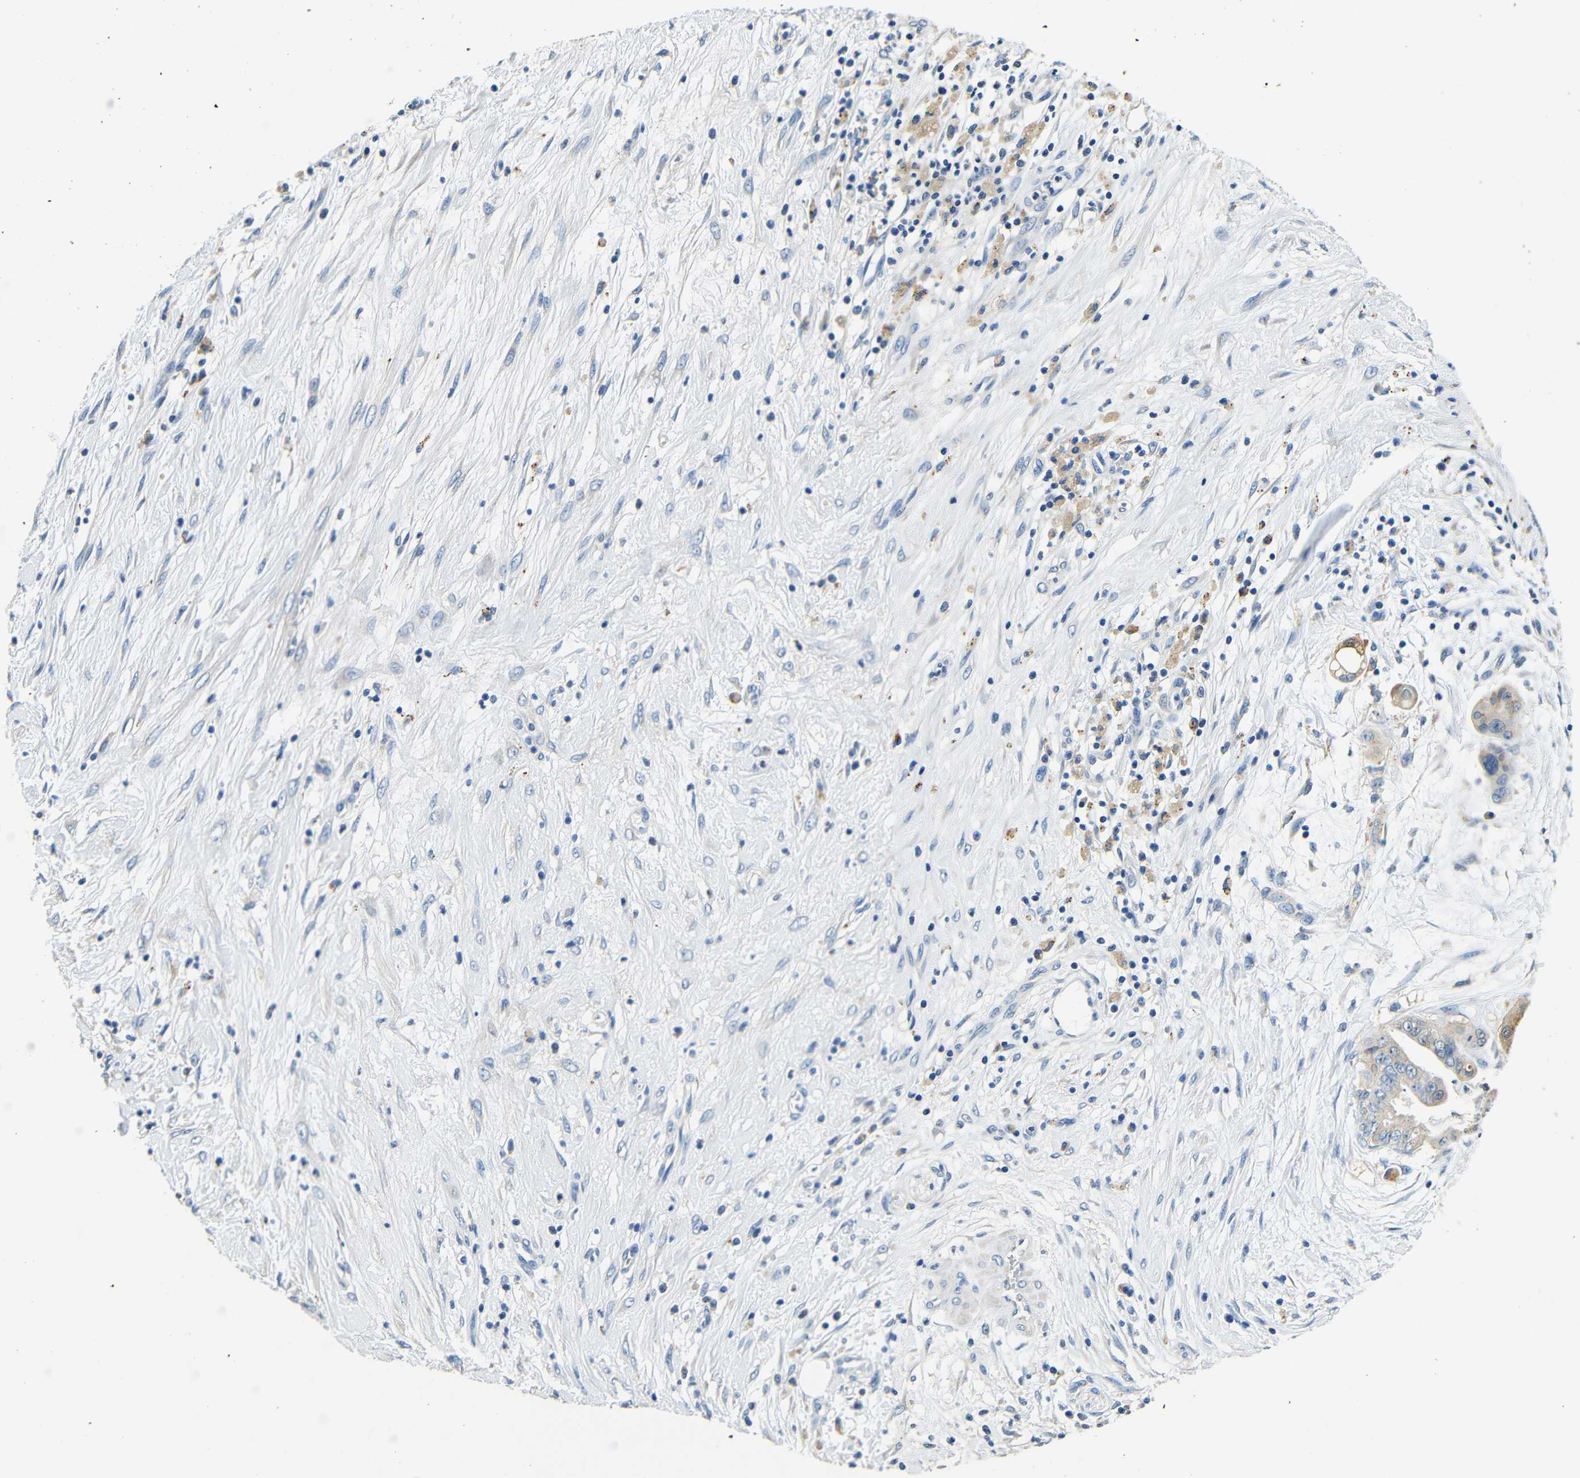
{"staining": {"intensity": "weak", "quantity": "<25%", "location": "cytoplasmic/membranous"}, "tissue": "pancreatic cancer", "cell_type": "Tumor cells", "image_type": "cancer", "snomed": [{"axis": "morphology", "description": "Adenocarcinoma, NOS"}, {"axis": "topography", "description": "Pancreas"}], "caption": "Tumor cells are negative for protein expression in human pancreatic adenocarcinoma.", "gene": "FMO5", "patient": {"sex": "female", "age": 75}}